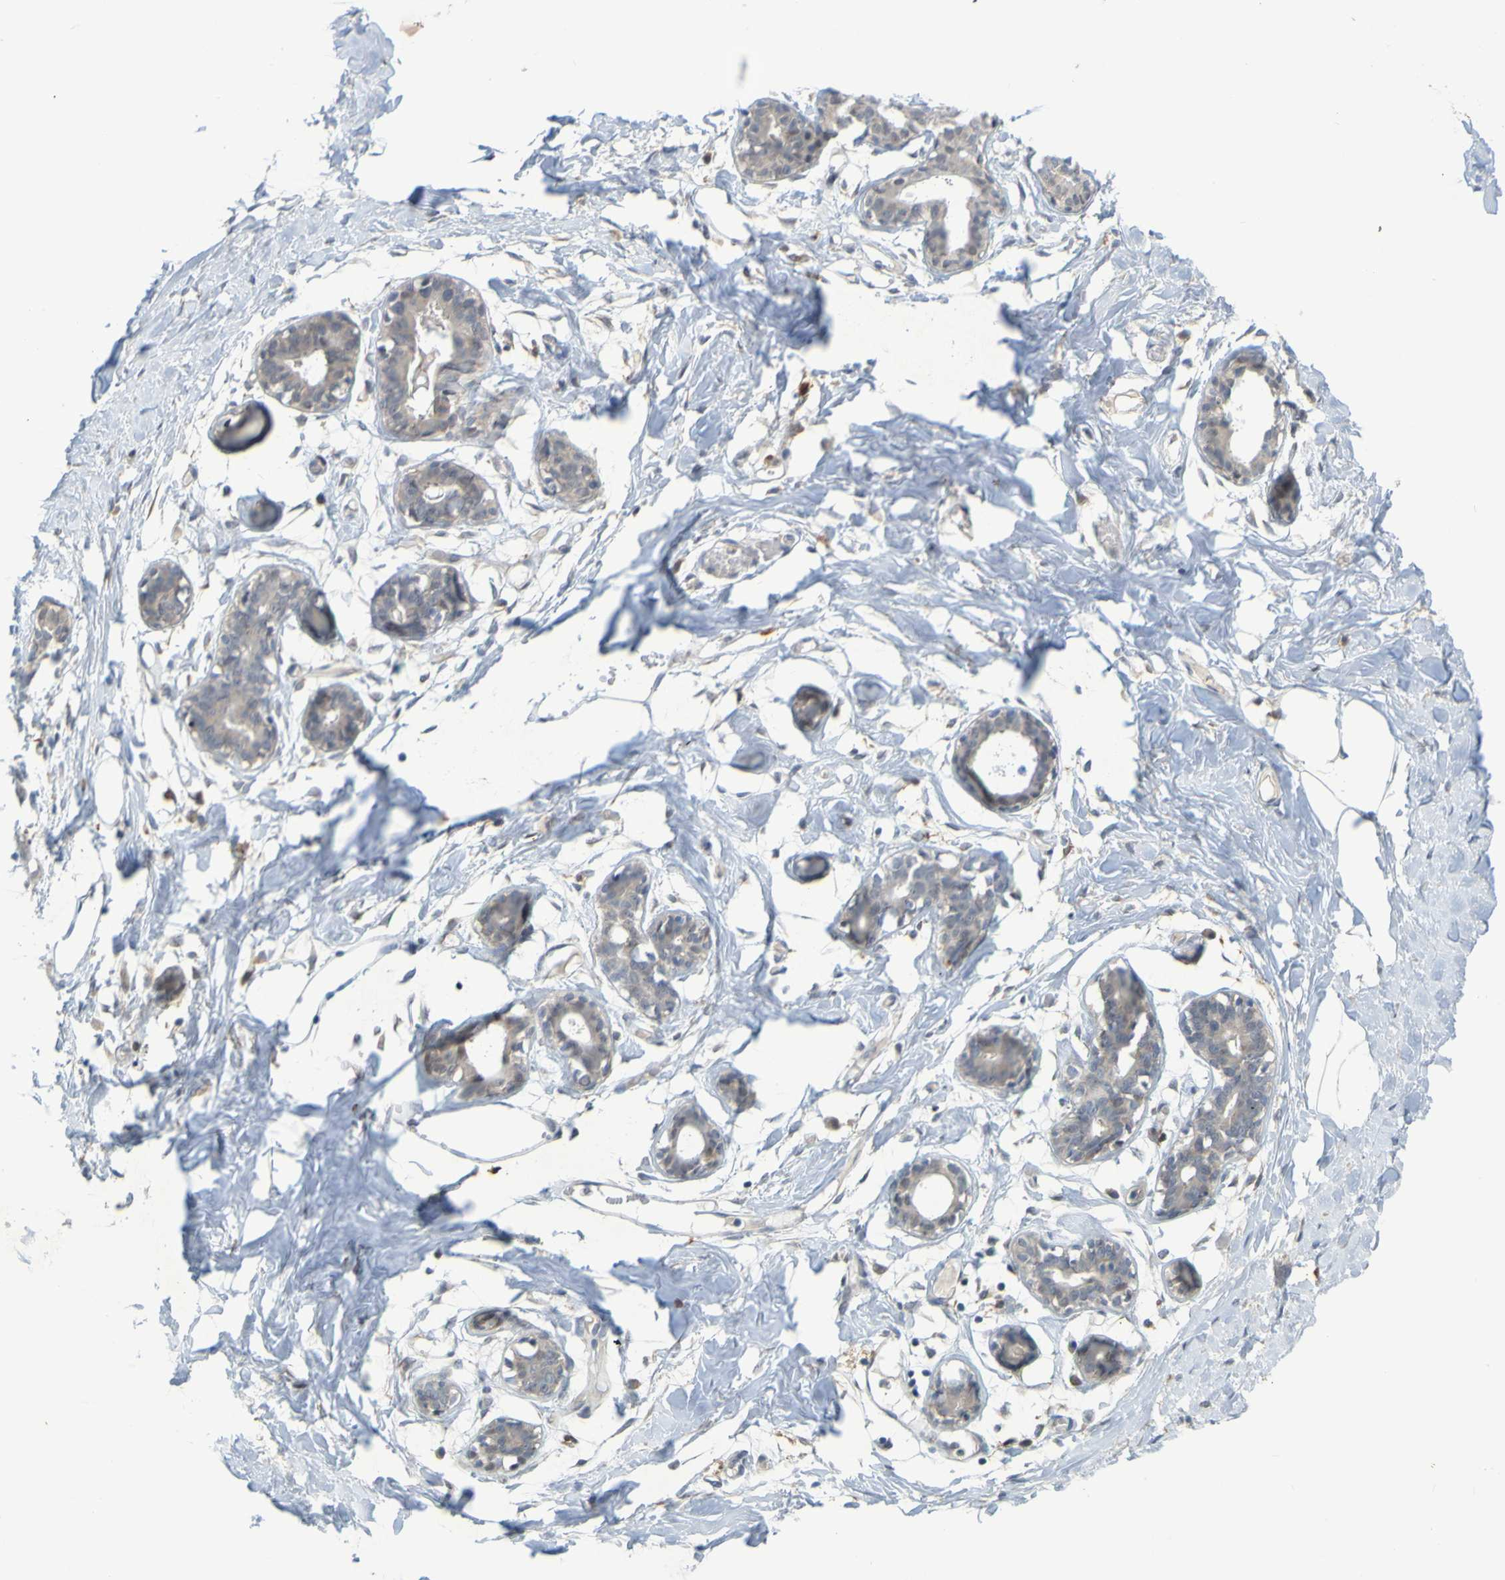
{"staining": {"intensity": "negative", "quantity": "none", "location": "none"}, "tissue": "adipose tissue", "cell_type": "Adipocytes", "image_type": "normal", "snomed": [{"axis": "morphology", "description": "Normal tissue, NOS"}, {"axis": "topography", "description": "Breast"}, {"axis": "topography", "description": "Adipose tissue"}], "caption": "DAB (3,3'-diaminobenzidine) immunohistochemical staining of unremarkable human adipose tissue exhibits no significant expression in adipocytes. The staining is performed using DAB (3,3'-diaminobenzidine) brown chromogen with nuclei counter-stained in using hematoxylin.", "gene": "LILRB5", "patient": {"sex": "female", "age": 25}}